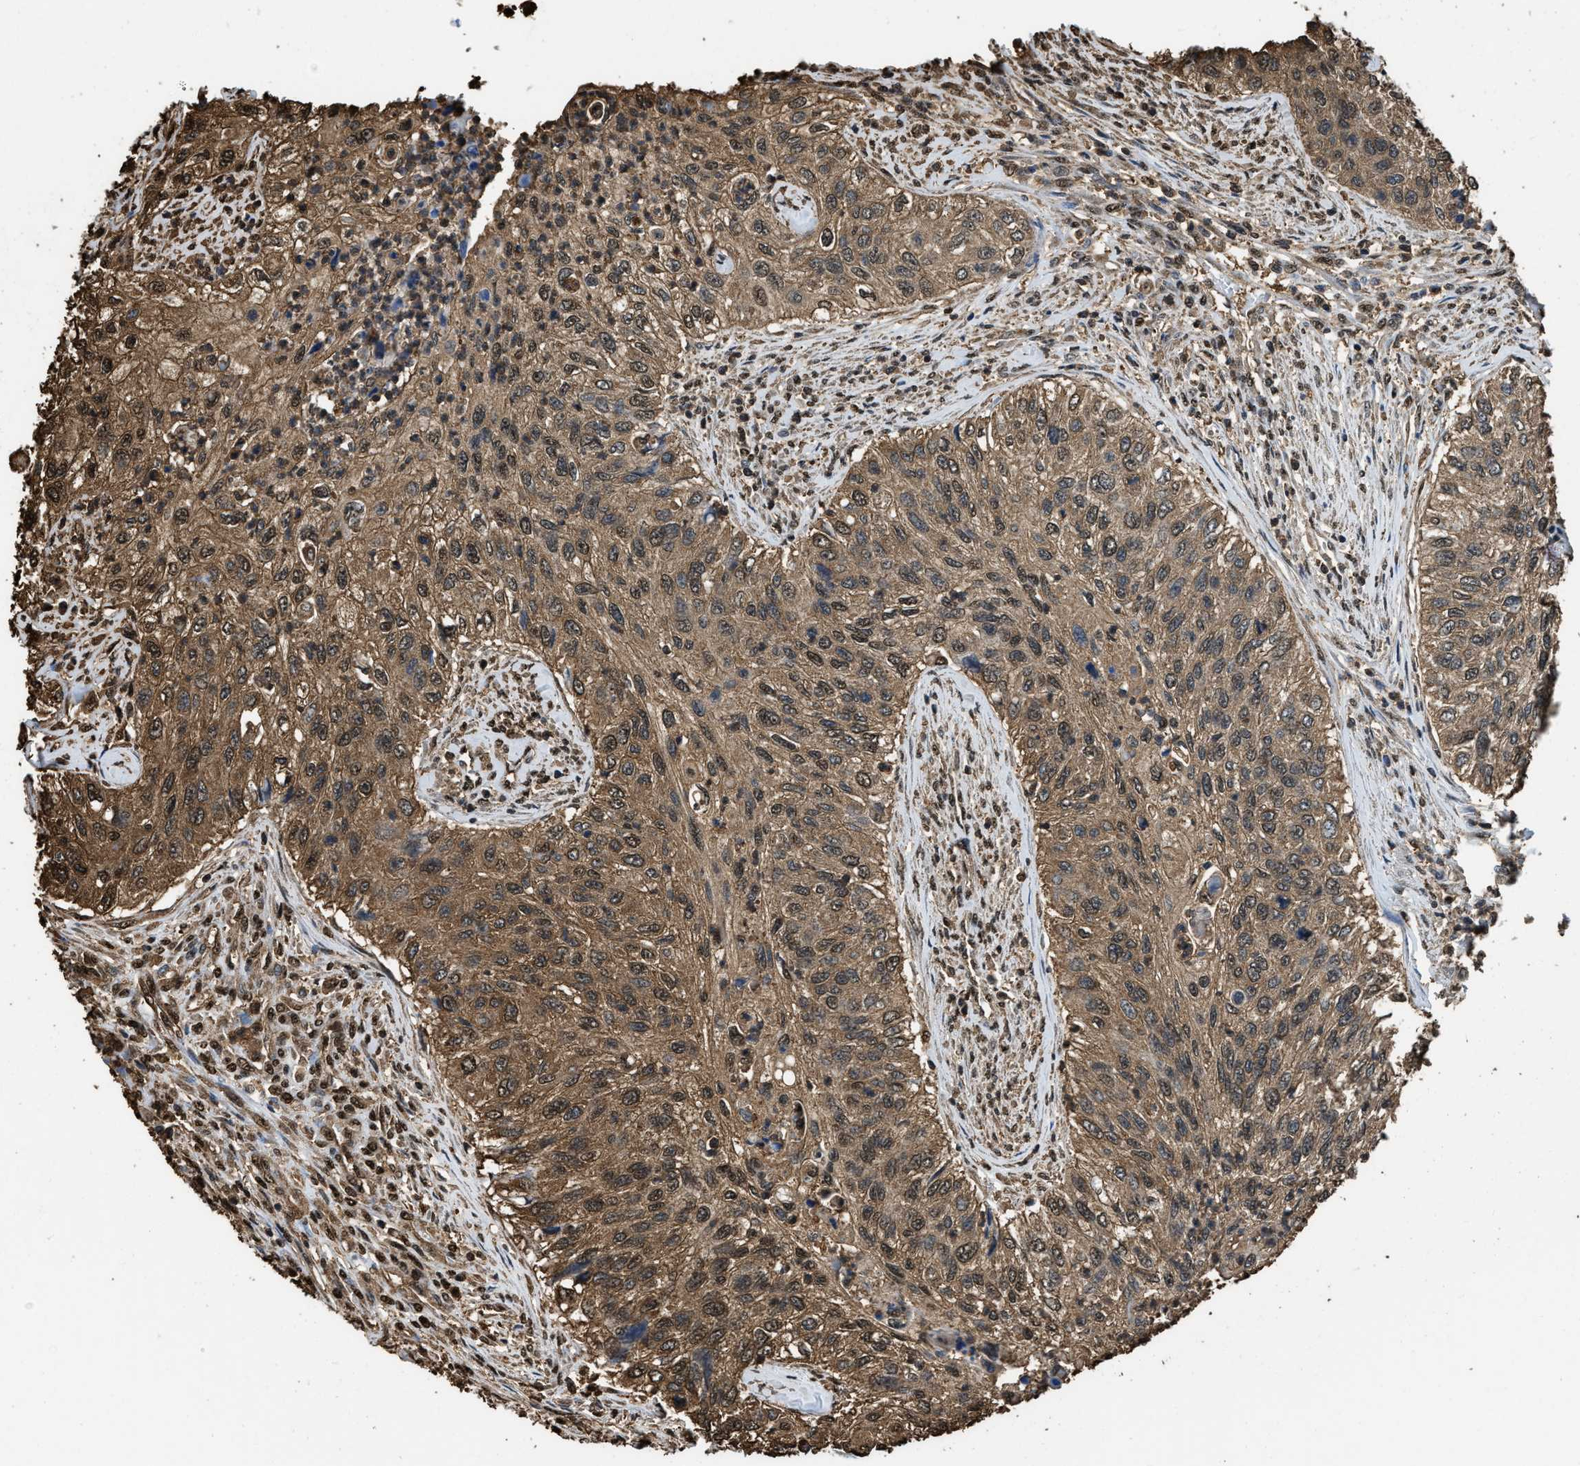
{"staining": {"intensity": "moderate", "quantity": ">75%", "location": "cytoplasmic/membranous,nuclear"}, "tissue": "urothelial cancer", "cell_type": "Tumor cells", "image_type": "cancer", "snomed": [{"axis": "morphology", "description": "Urothelial carcinoma, High grade"}, {"axis": "topography", "description": "Urinary bladder"}], "caption": "About >75% of tumor cells in urothelial cancer display moderate cytoplasmic/membranous and nuclear protein staining as visualized by brown immunohistochemical staining.", "gene": "GAPDH", "patient": {"sex": "female", "age": 60}}